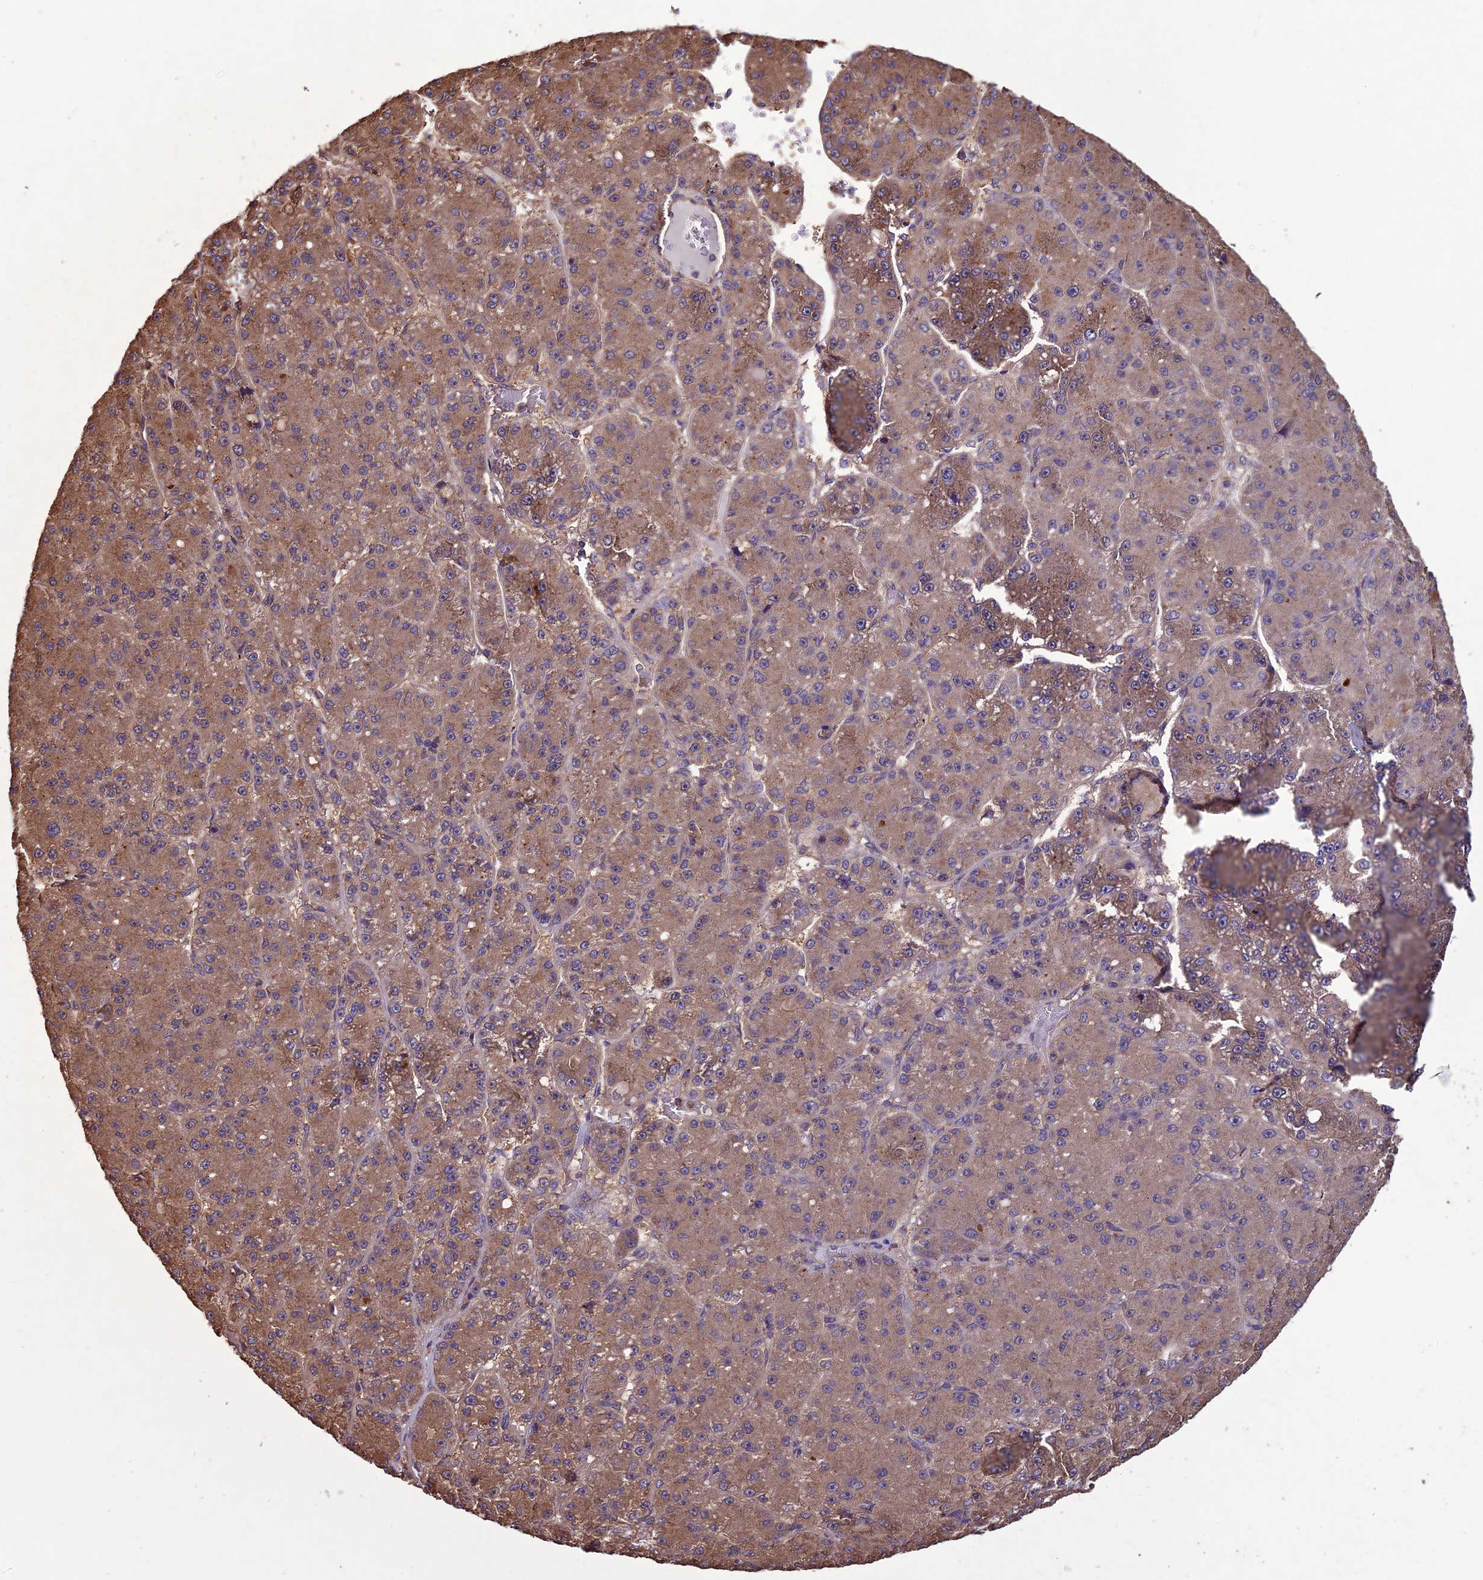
{"staining": {"intensity": "moderate", "quantity": "25%-75%", "location": "cytoplasmic/membranous"}, "tissue": "liver cancer", "cell_type": "Tumor cells", "image_type": "cancer", "snomed": [{"axis": "morphology", "description": "Carcinoma, Hepatocellular, NOS"}, {"axis": "topography", "description": "Liver"}], "caption": "Liver cancer stained with DAB immunohistochemistry displays medium levels of moderate cytoplasmic/membranous positivity in about 25%-75% of tumor cells. (IHC, brightfield microscopy, high magnification).", "gene": "CHMP2A", "patient": {"sex": "male", "age": 67}}